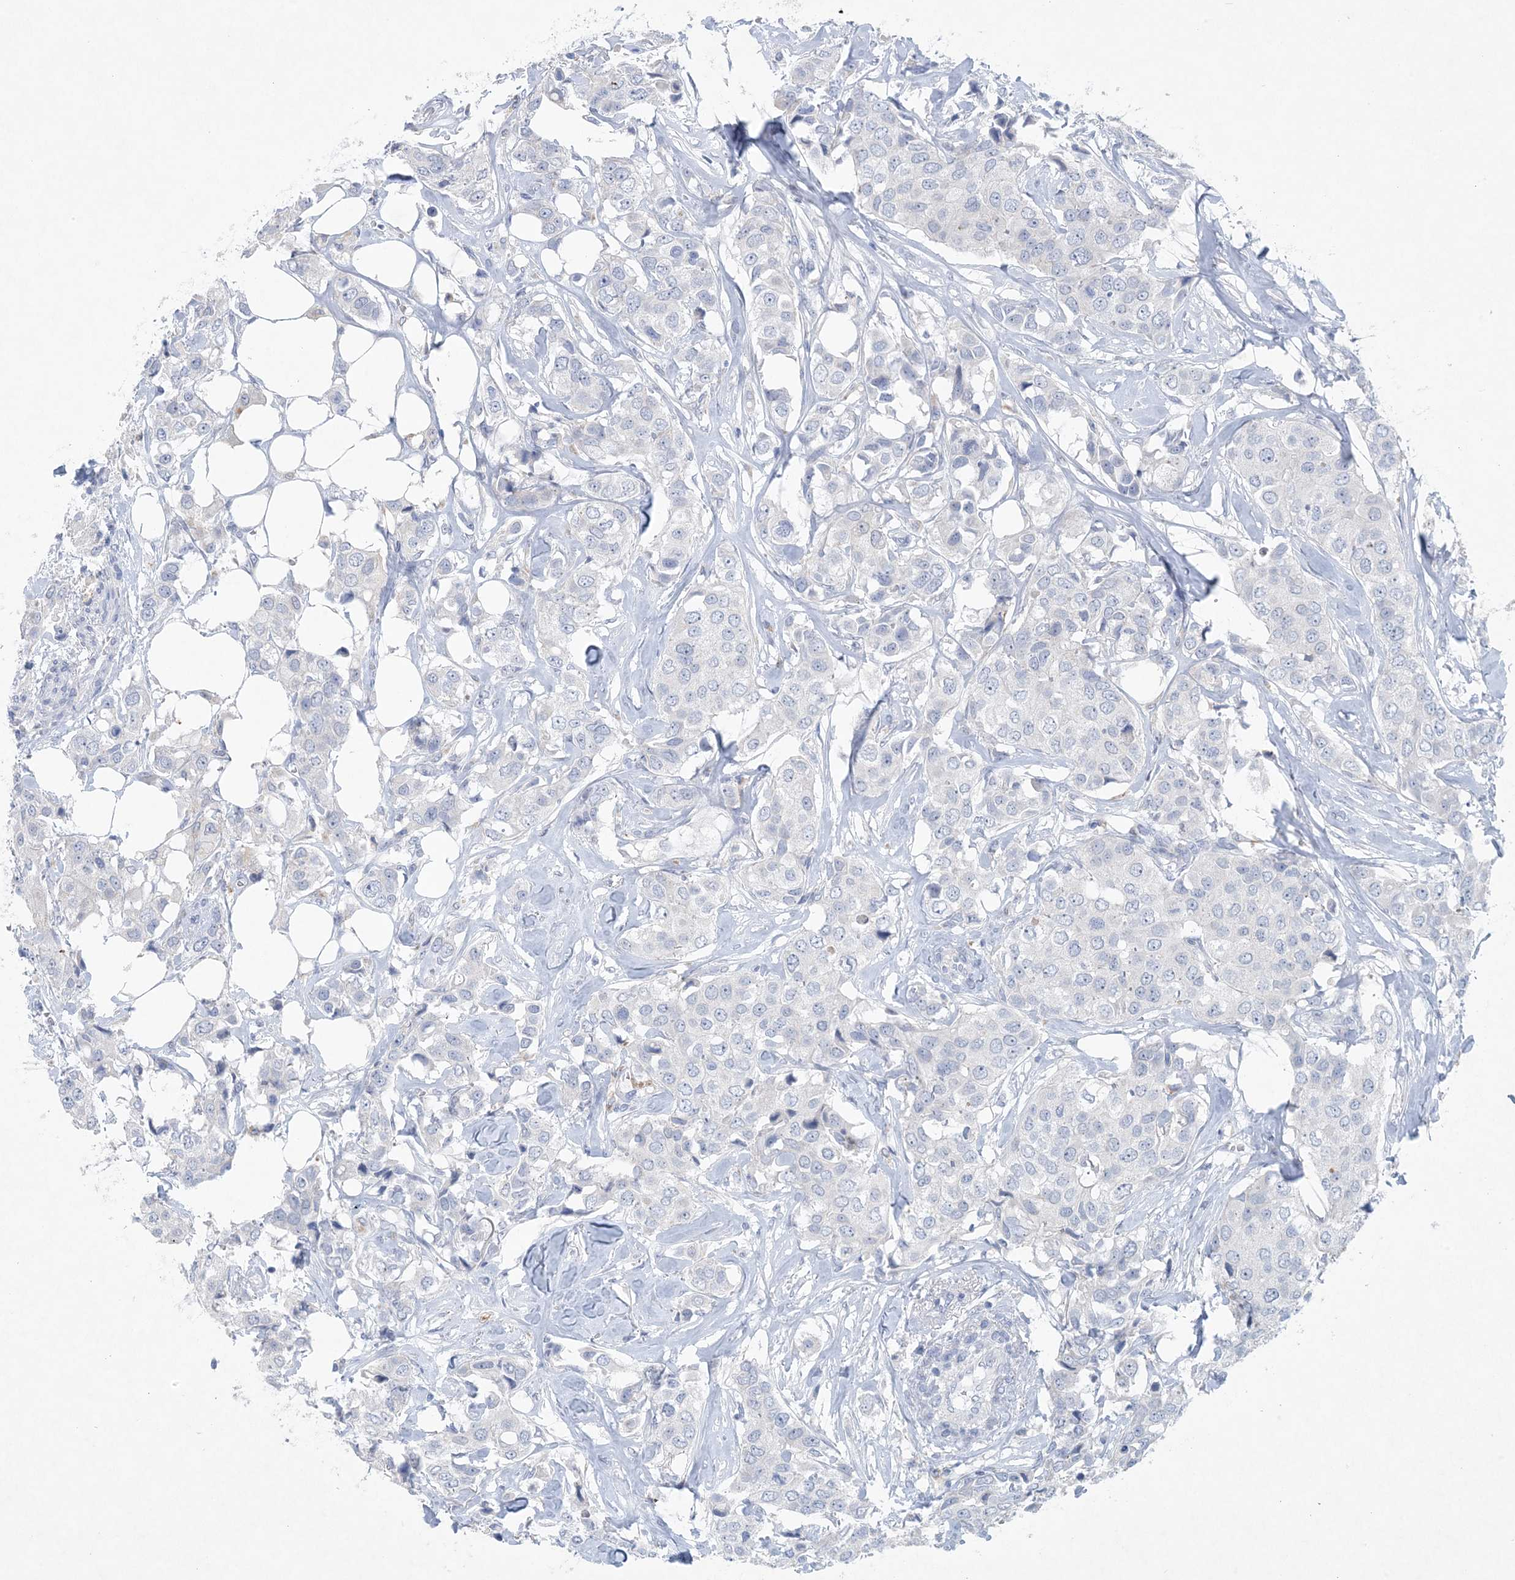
{"staining": {"intensity": "negative", "quantity": "none", "location": "none"}, "tissue": "breast cancer", "cell_type": "Tumor cells", "image_type": "cancer", "snomed": [{"axis": "morphology", "description": "Duct carcinoma"}, {"axis": "topography", "description": "Breast"}], "caption": "This is an immunohistochemistry (IHC) photomicrograph of breast cancer (invasive ductal carcinoma). There is no staining in tumor cells.", "gene": "GABRG1", "patient": {"sex": "female", "age": 80}}